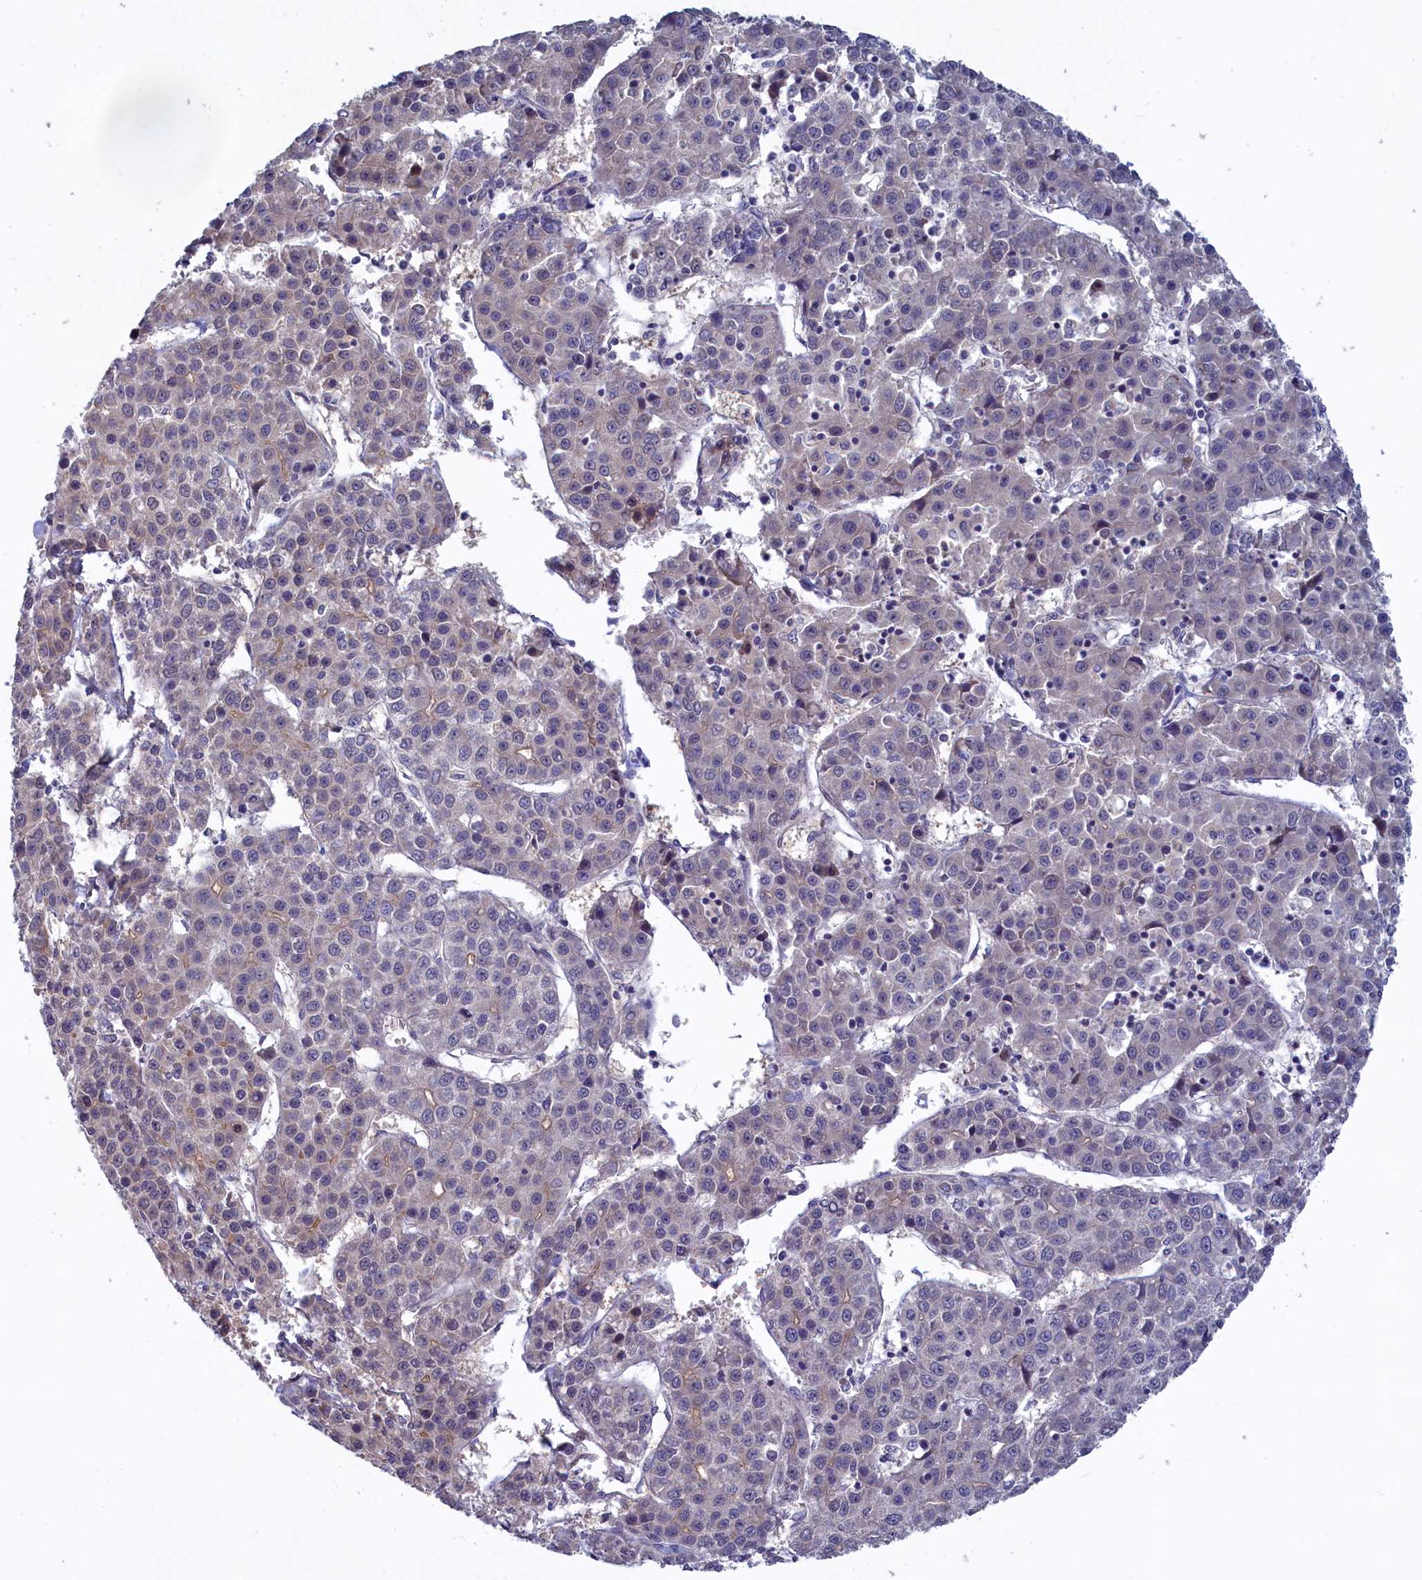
{"staining": {"intensity": "weak", "quantity": "<25%", "location": "nuclear"}, "tissue": "liver cancer", "cell_type": "Tumor cells", "image_type": "cancer", "snomed": [{"axis": "morphology", "description": "Carcinoma, Hepatocellular, NOS"}, {"axis": "topography", "description": "Liver"}], "caption": "IHC of human liver cancer exhibits no expression in tumor cells.", "gene": "UCHL3", "patient": {"sex": "female", "age": 53}}